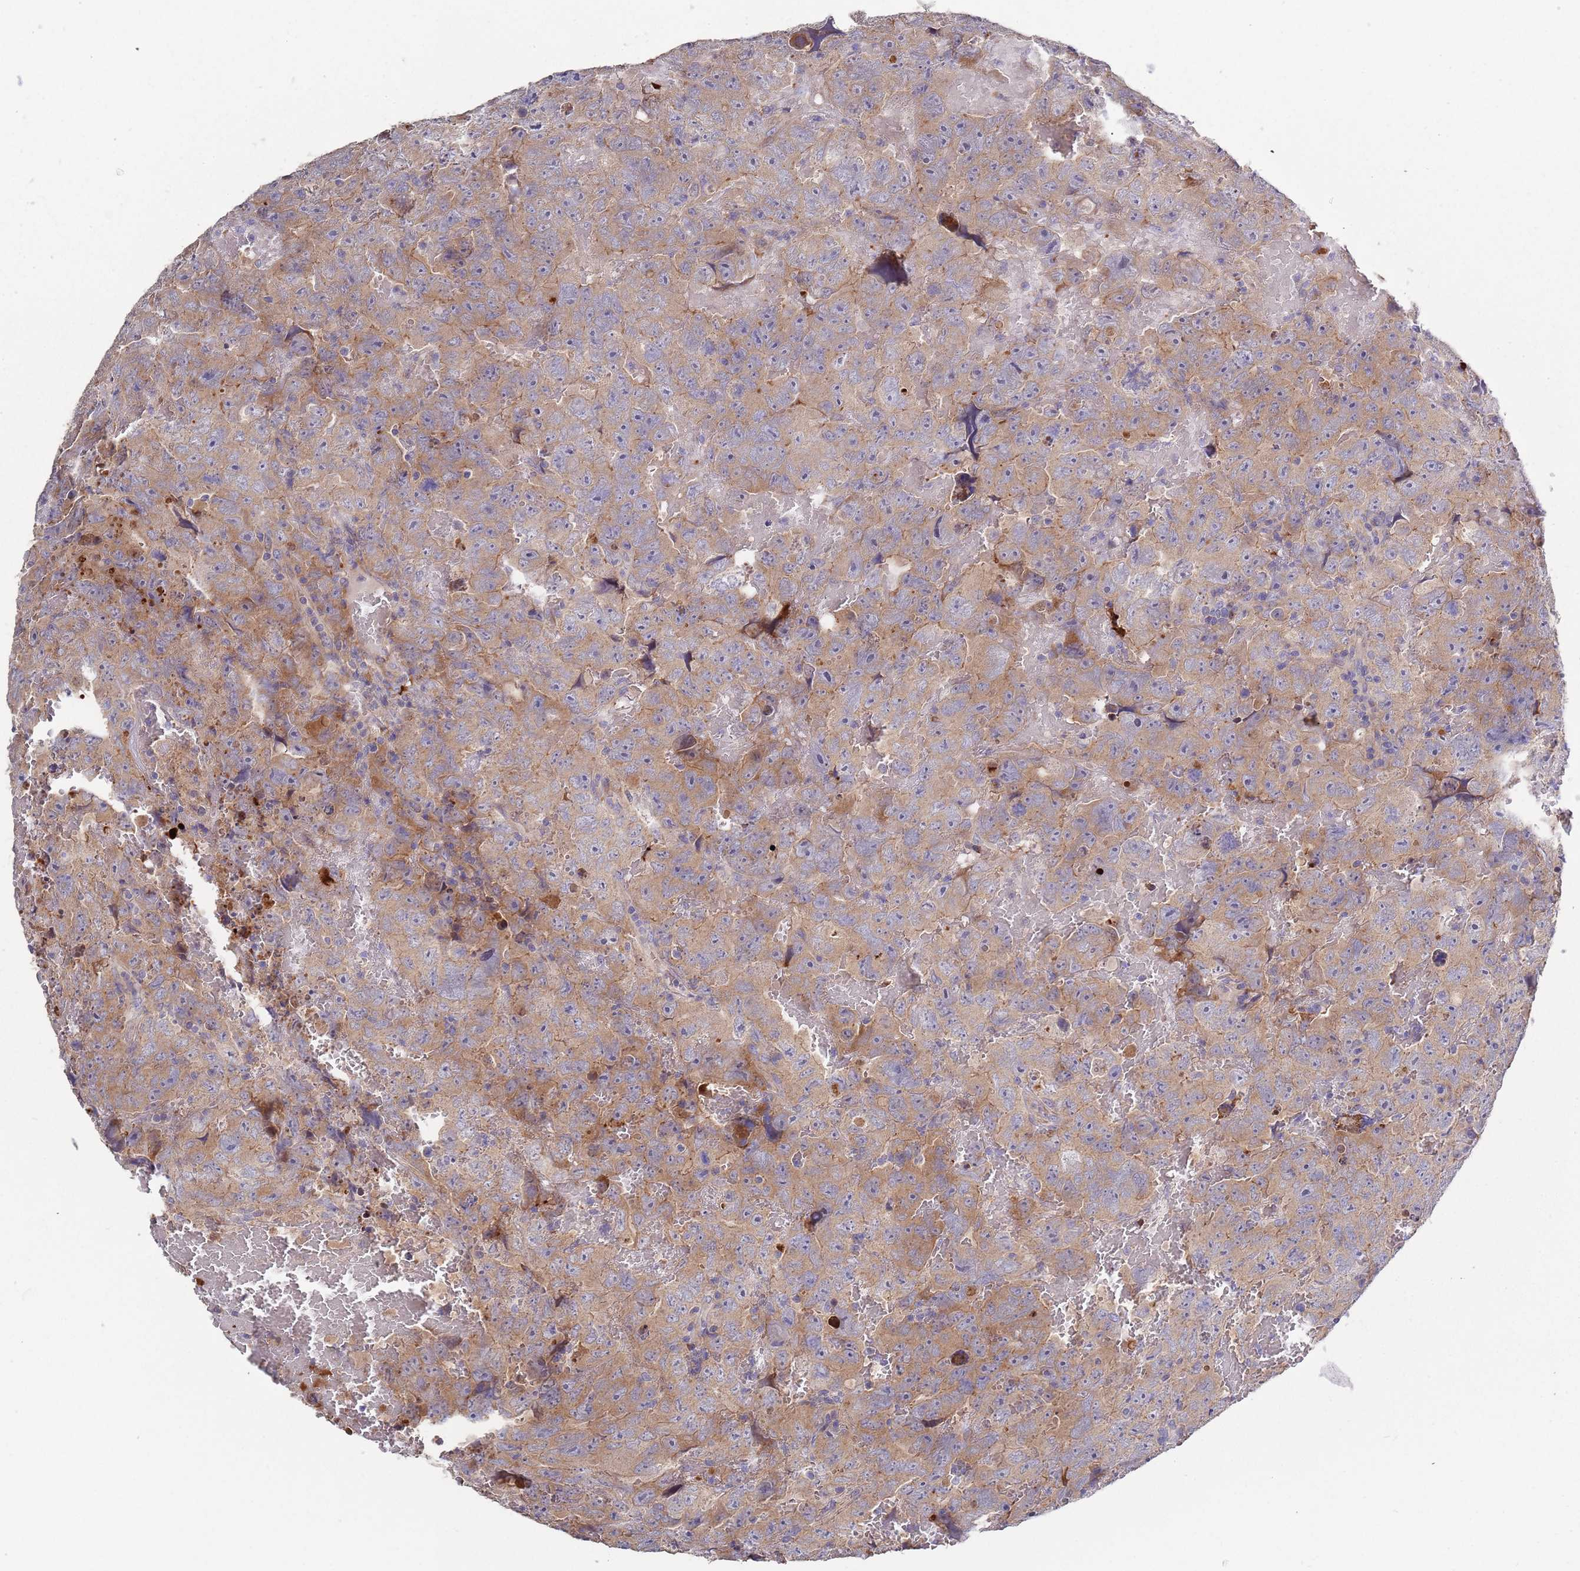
{"staining": {"intensity": "moderate", "quantity": ">75%", "location": "cytoplasmic/membranous"}, "tissue": "testis cancer", "cell_type": "Tumor cells", "image_type": "cancer", "snomed": [{"axis": "morphology", "description": "Carcinoma, Embryonal, NOS"}, {"axis": "topography", "description": "Testis"}], "caption": "Immunohistochemistry histopathology image of neoplastic tissue: embryonal carcinoma (testis) stained using immunohistochemistry (IHC) displays medium levels of moderate protein expression localized specifically in the cytoplasmic/membranous of tumor cells, appearing as a cytoplasmic/membranous brown color.", "gene": "ABCC10", "patient": {"sex": "male", "age": 45}}